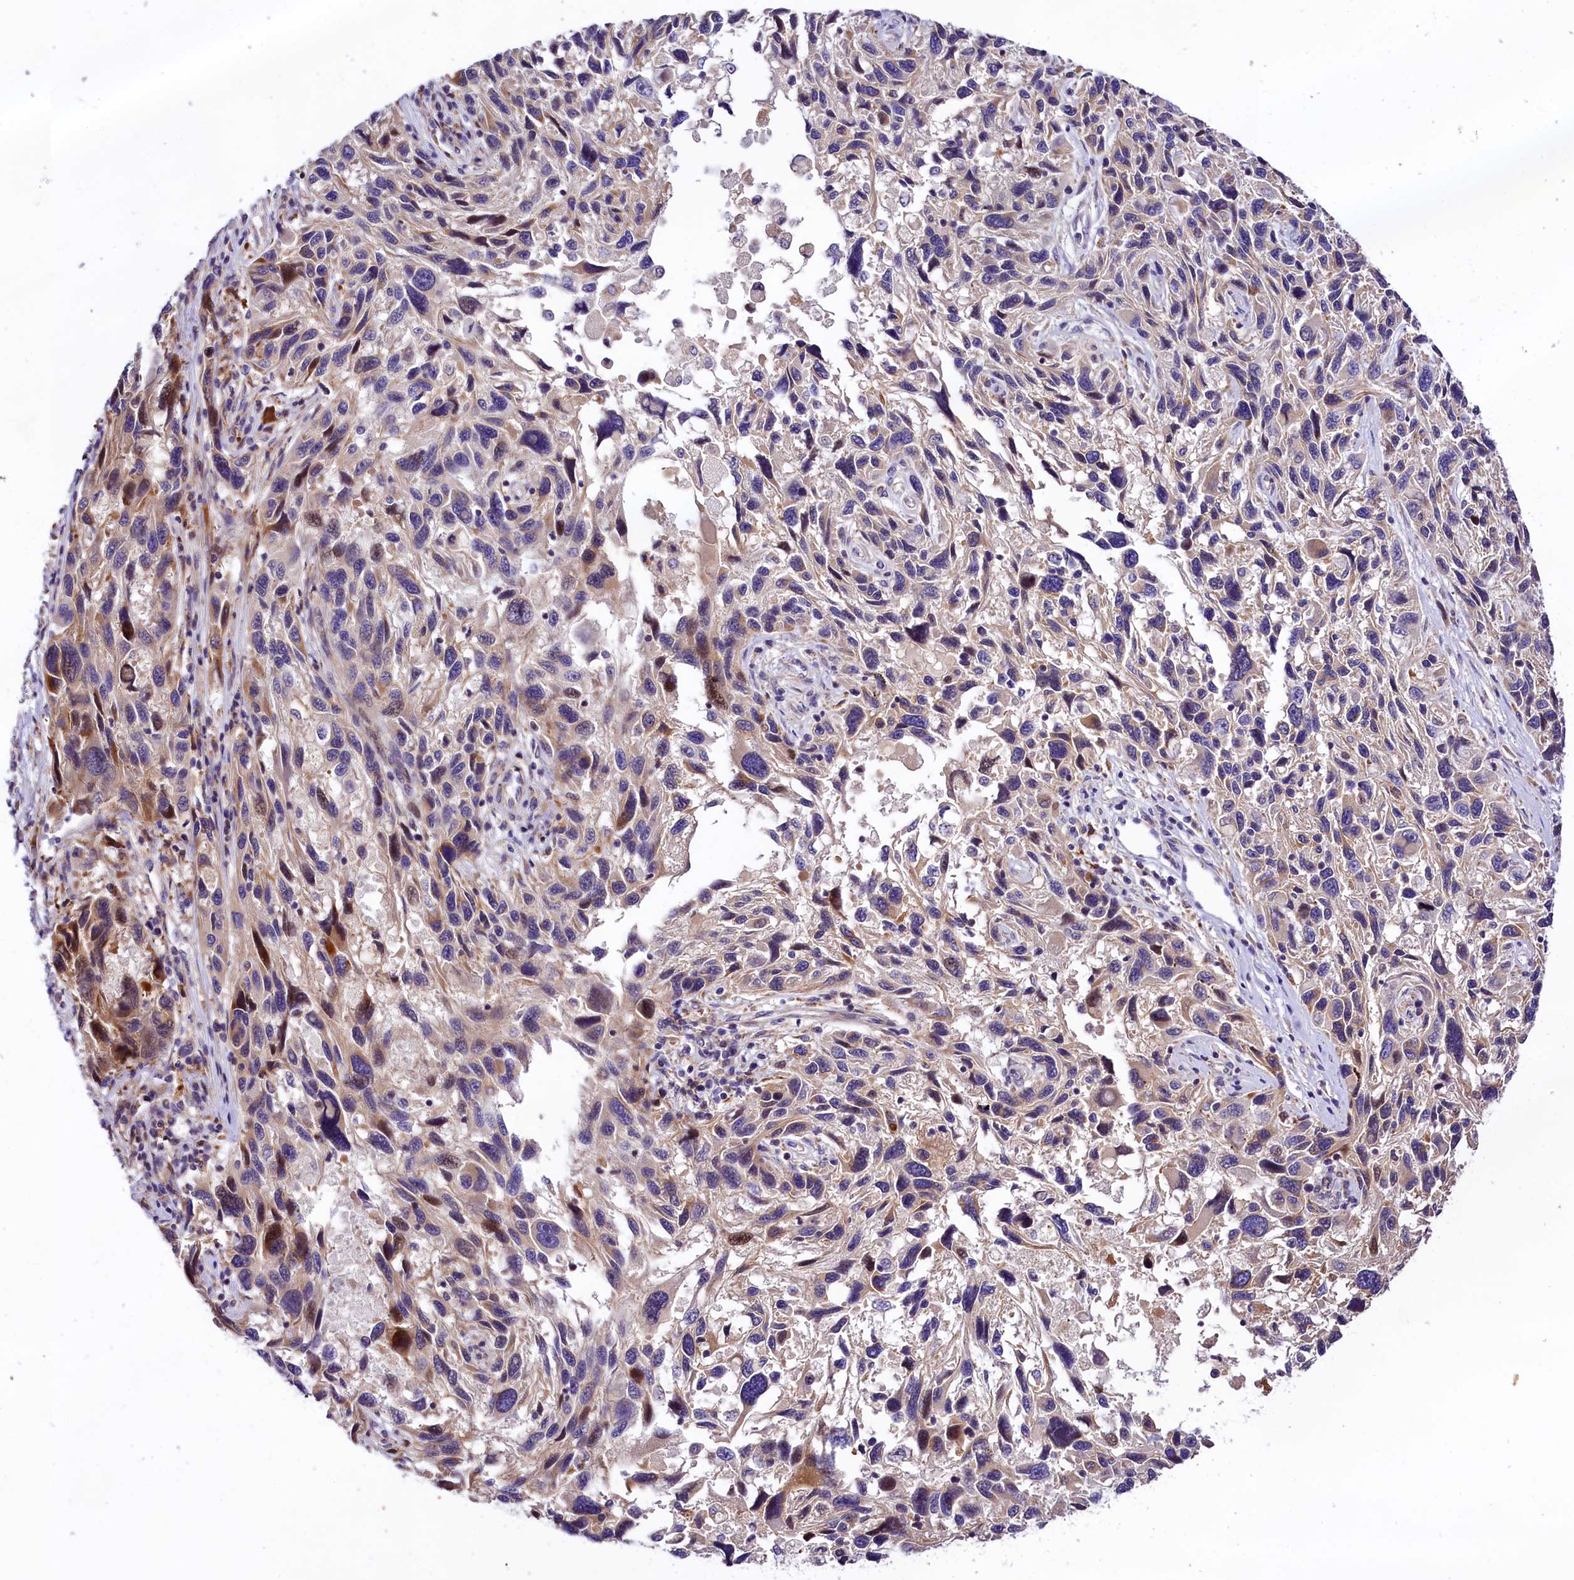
{"staining": {"intensity": "moderate", "quantity": "25%-75%", "location": "cytoplasmic/membranous,nuclear"}, "tissue": "melanoma", "cell_type": "Tumor cells", "image_type": "cancer", "snomed": [{"axis": "morphology", "description": "Malignant melanoma, NOS"}, {"axis": "topography", "description": "Skin"}], "caption": "This micrograph shows IHC staining of human melanoma, with medium moderate cytoplasmic/membranous and nuclear staining in approximately 25%-75% of tumor cells.", "gene": "ARMC6", "patient": {"sex": "male", "age": 53}}